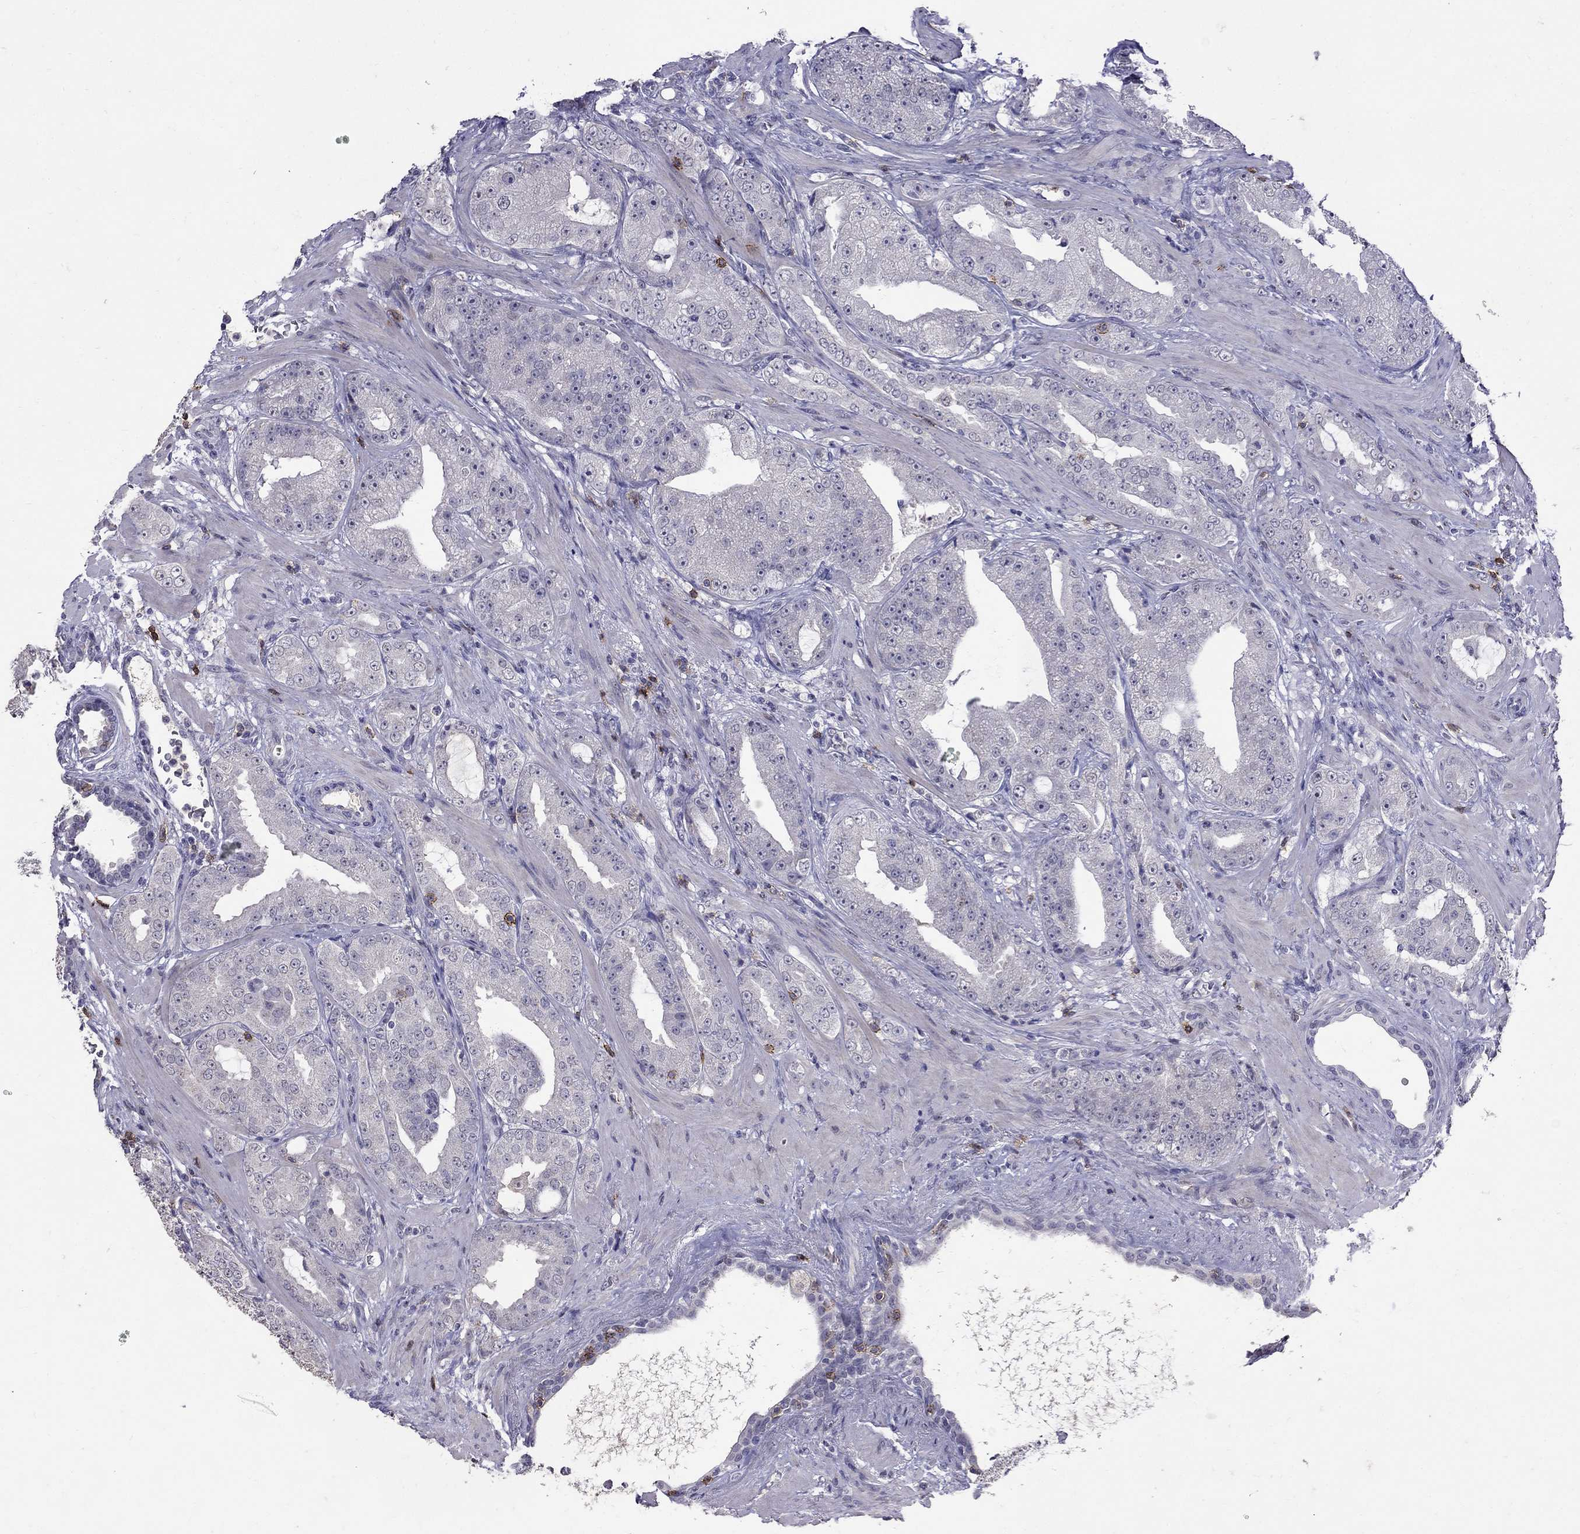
{"staining": {"intensity": "negative", "quantity": "none", "location": "none"}, "tissue": "prostate cancer", "cell_type": "Tumor cells", "image_type": "cancer", "snomed": [{"axis": "morphology", "description": "Adenocarcinoma, Low grade"}, {"axis": "topography", "description": "Prostate"}], "caption": "Human prostate low-grade adenocarcinoma stained for a protein using immunohistochemistry (IHC) shows no expression in tumor cells.", "gene": "CD8B", "patient": {"sex": "male", "age": 62}}